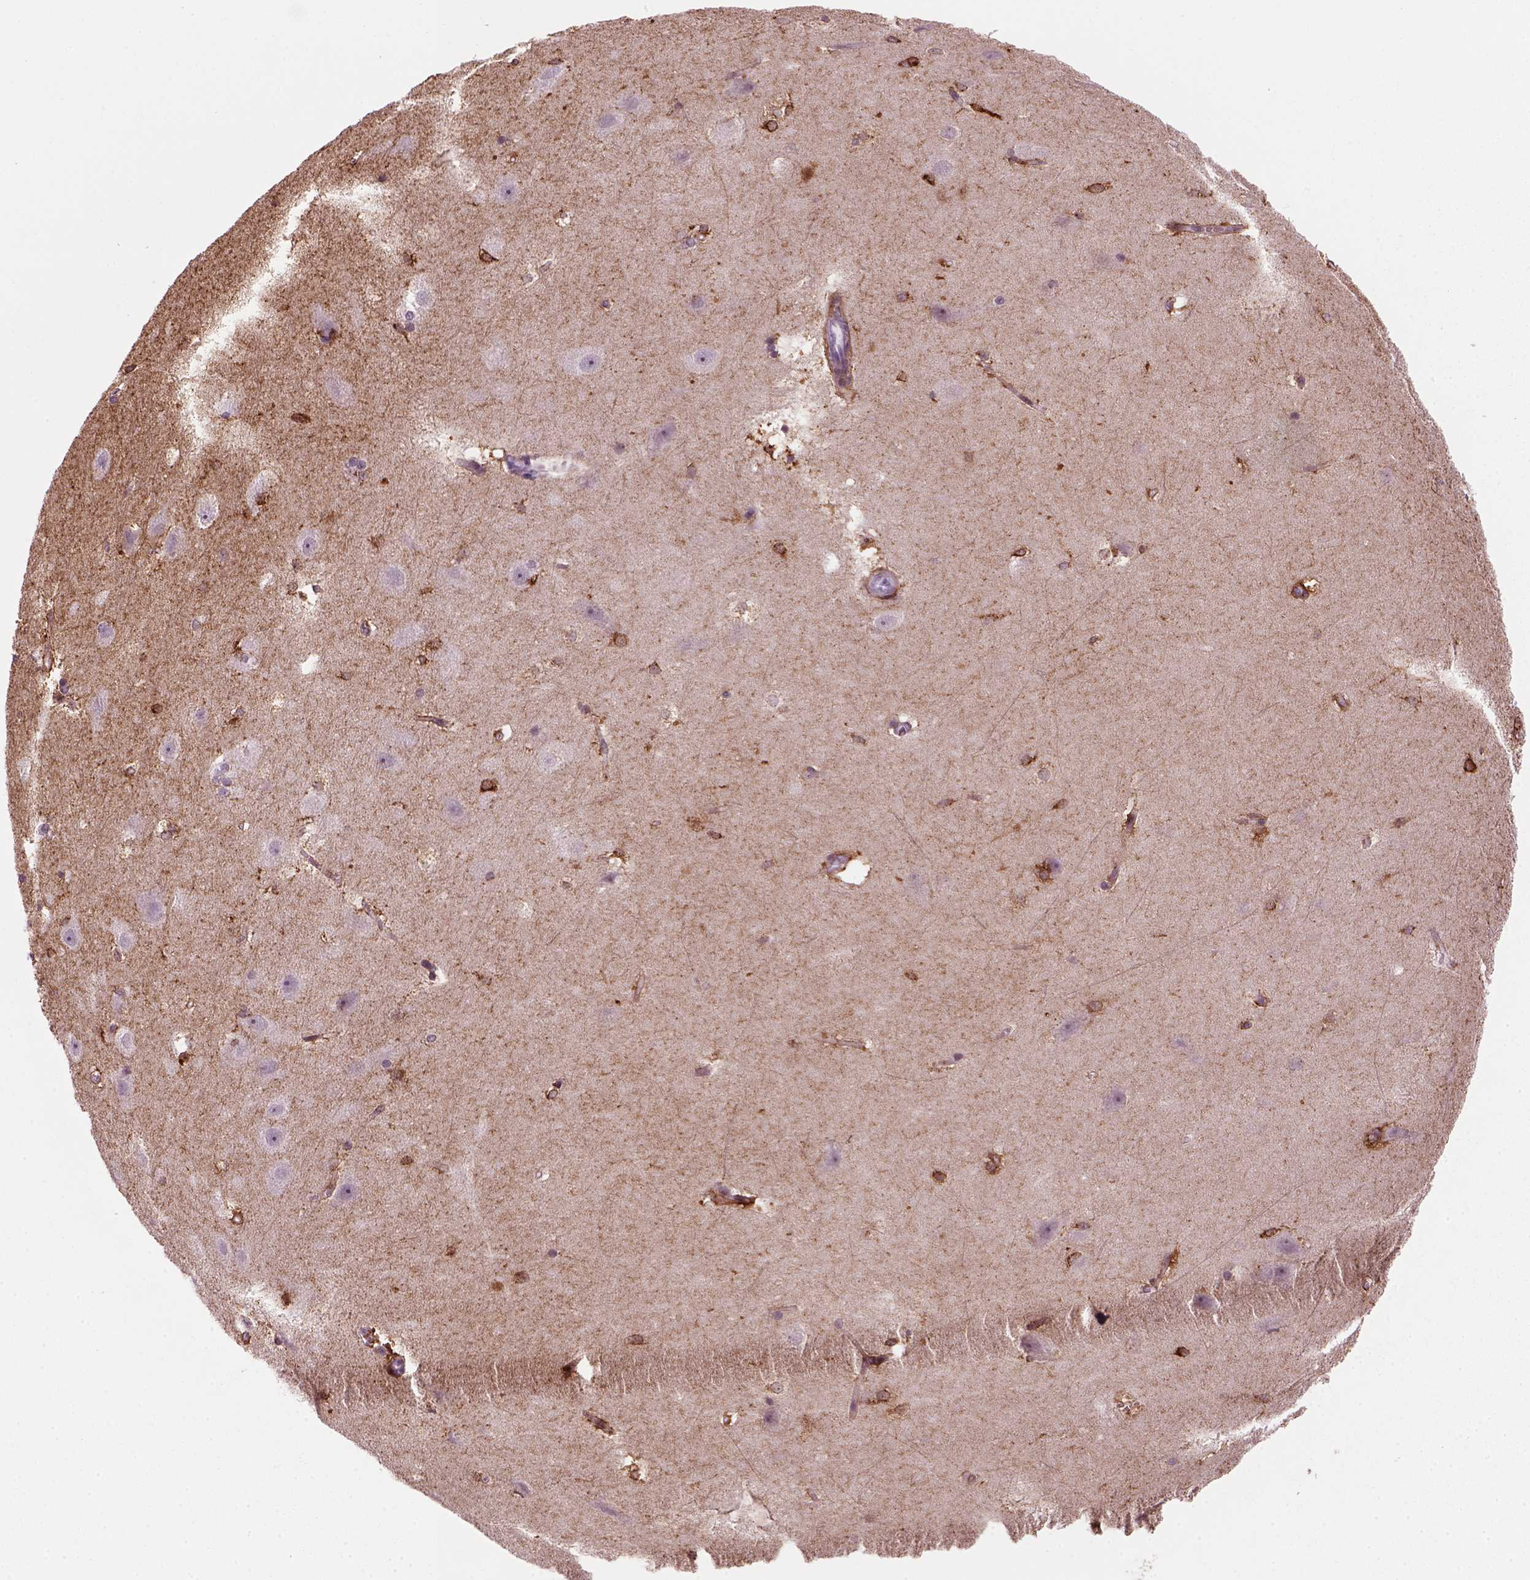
{"staining": {"intensity": "strong", "quantity": "<25%", "location": "cytoplasmic/membranous,nuclear"}, "tissue": "hippocampus", "cell_type": "Glial cells", "image_type": "normal", "snomed": [{"axis": "morphology", "description": "Normal tissue, NOS"}, {"axis": "topography", "description": "Cerebral cortex"}, {"axis": "topography", "description": "Hippocampus"}], "caption": "Brown immunohistochemical staining in normal hippocampus displays strong cytoplasmic/membranous,nuclear expression in approximately <25% of glial cells.", "gene": "MARCKS", "patient": {"sex": "female", "age": 19}}